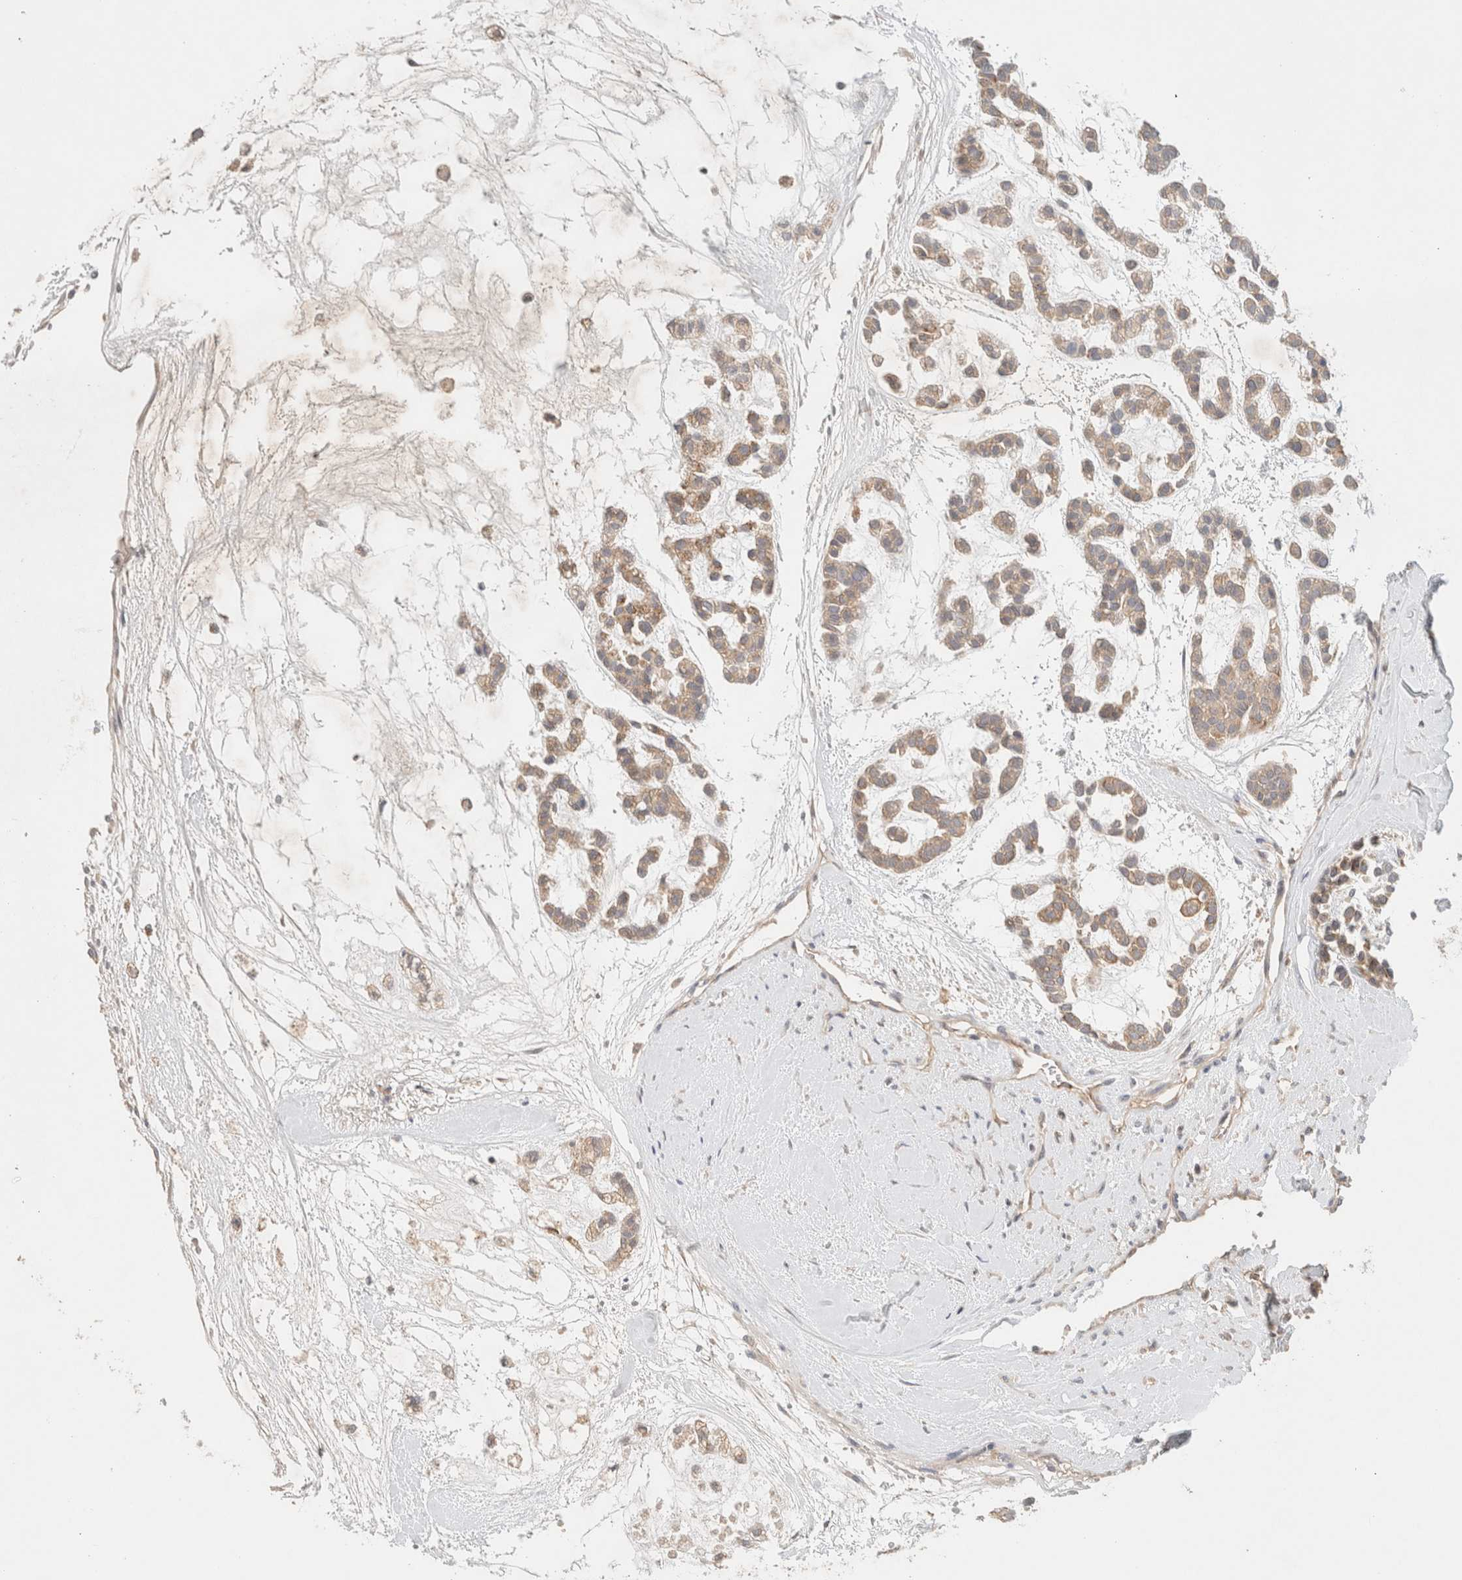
{"staining": {"intensity": "weak", "quantity": ">75%", "location": "cytoplasmic/membranous"}, "tissue": "head and neck cancer", "cell_type": "Tumor cells", "image_type": "cancer", "snomed": [{"axis": "morphology", "description": "Adenocarcinoma, NOS"}, {"axis": "morphology", "description": "Adenoma, NOS"}, {"axis": "topography", "description": "Head-Neck"}], "caption": "Immunohistochemical staining of head and neck cancer demonstrates low levels of weak cytoplasmic/membranous staining in about >75% of tumor cells. Using DAB (brown) and hematoxylin (blue) stains, captured at high magnification using brightfield microscopy.", "gene": "MRM3", "patient": {"sex": "female", "age": 55}}